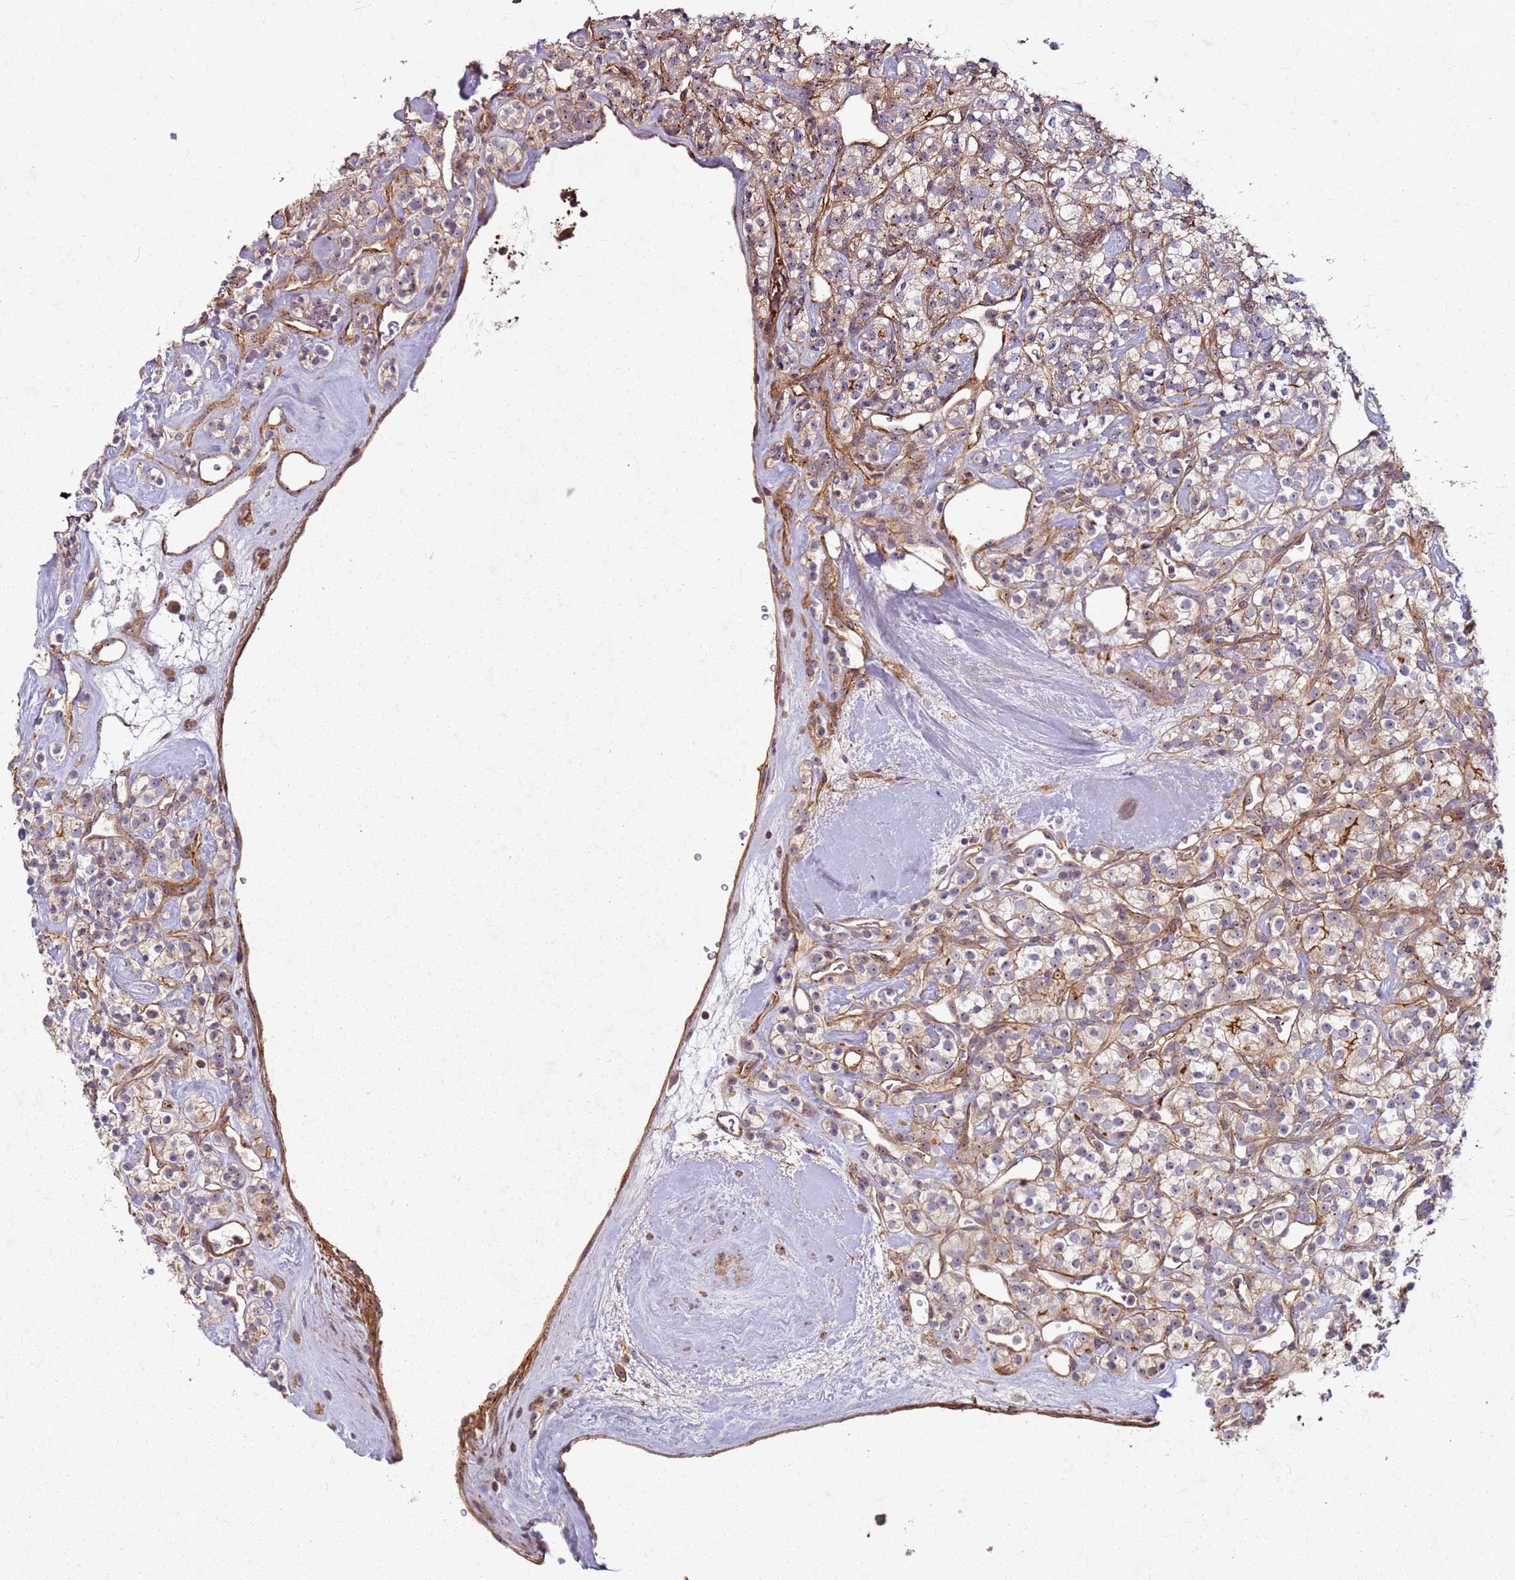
{"staining": {"intensity": "moderate", "quantity": ">75%", "location": "cytoplasmic/membranous"}, "tissue": "renal cancer", "cell_type": "Tumor cells", "image_type": "cancer", "snomed": [{"axis": "morphology", "description": "Adenocarcinoma, NOS"}, {"axis": "topography", "description": "Kidney"}], "caption": "This image displays renal cancer stained with IHC to label a protein in brown. The cytoplasmic/membranous of tumor cells show moderate positivity for the protein. Nuclei are counter-stained blue.", "gene": "C2CD4B", "patient": {"sex": "male", "age": 77}}